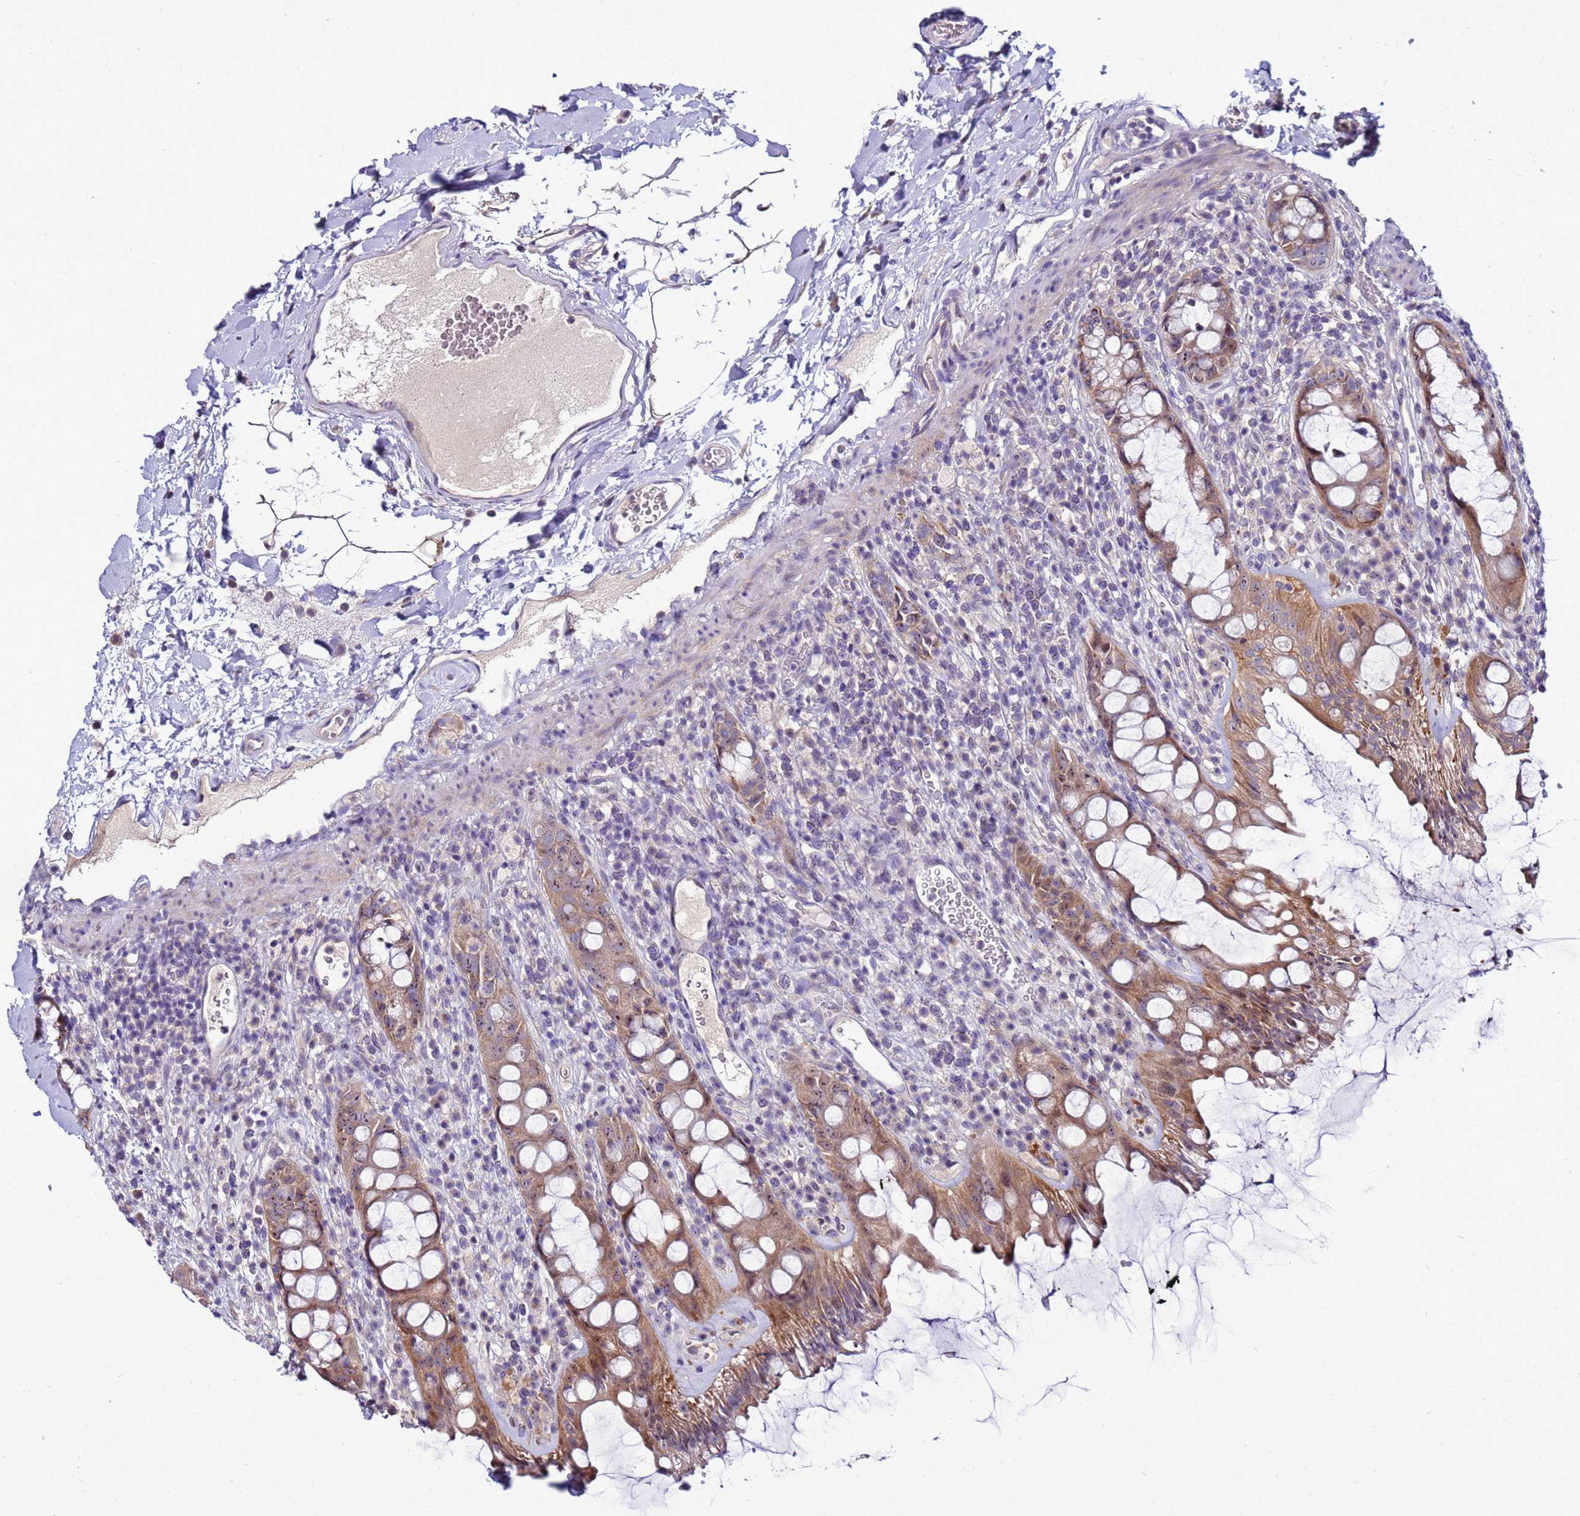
{"staining": {"intensity": "moderate", "quantity": ">75%", "location": "cytoplasmic/membranous,nuclear"}, "tissue": "rectum", "cell_type": "Glandular cells", "image_type": "normal", "snomed": [{"axis": "morphology", "description": "Normal tissue, NOS"}, {"axis": "topography", "description": "Rectum"}], "caption": "This is an image of immunohistochemistry (IHC) staining of unremarkable rectum, which shows moderate staining in the cytoplasmic/membranous,nuclear of glandular cells.", "gene": "NOL8", "patient": {"sex": "female", "age": 57}}